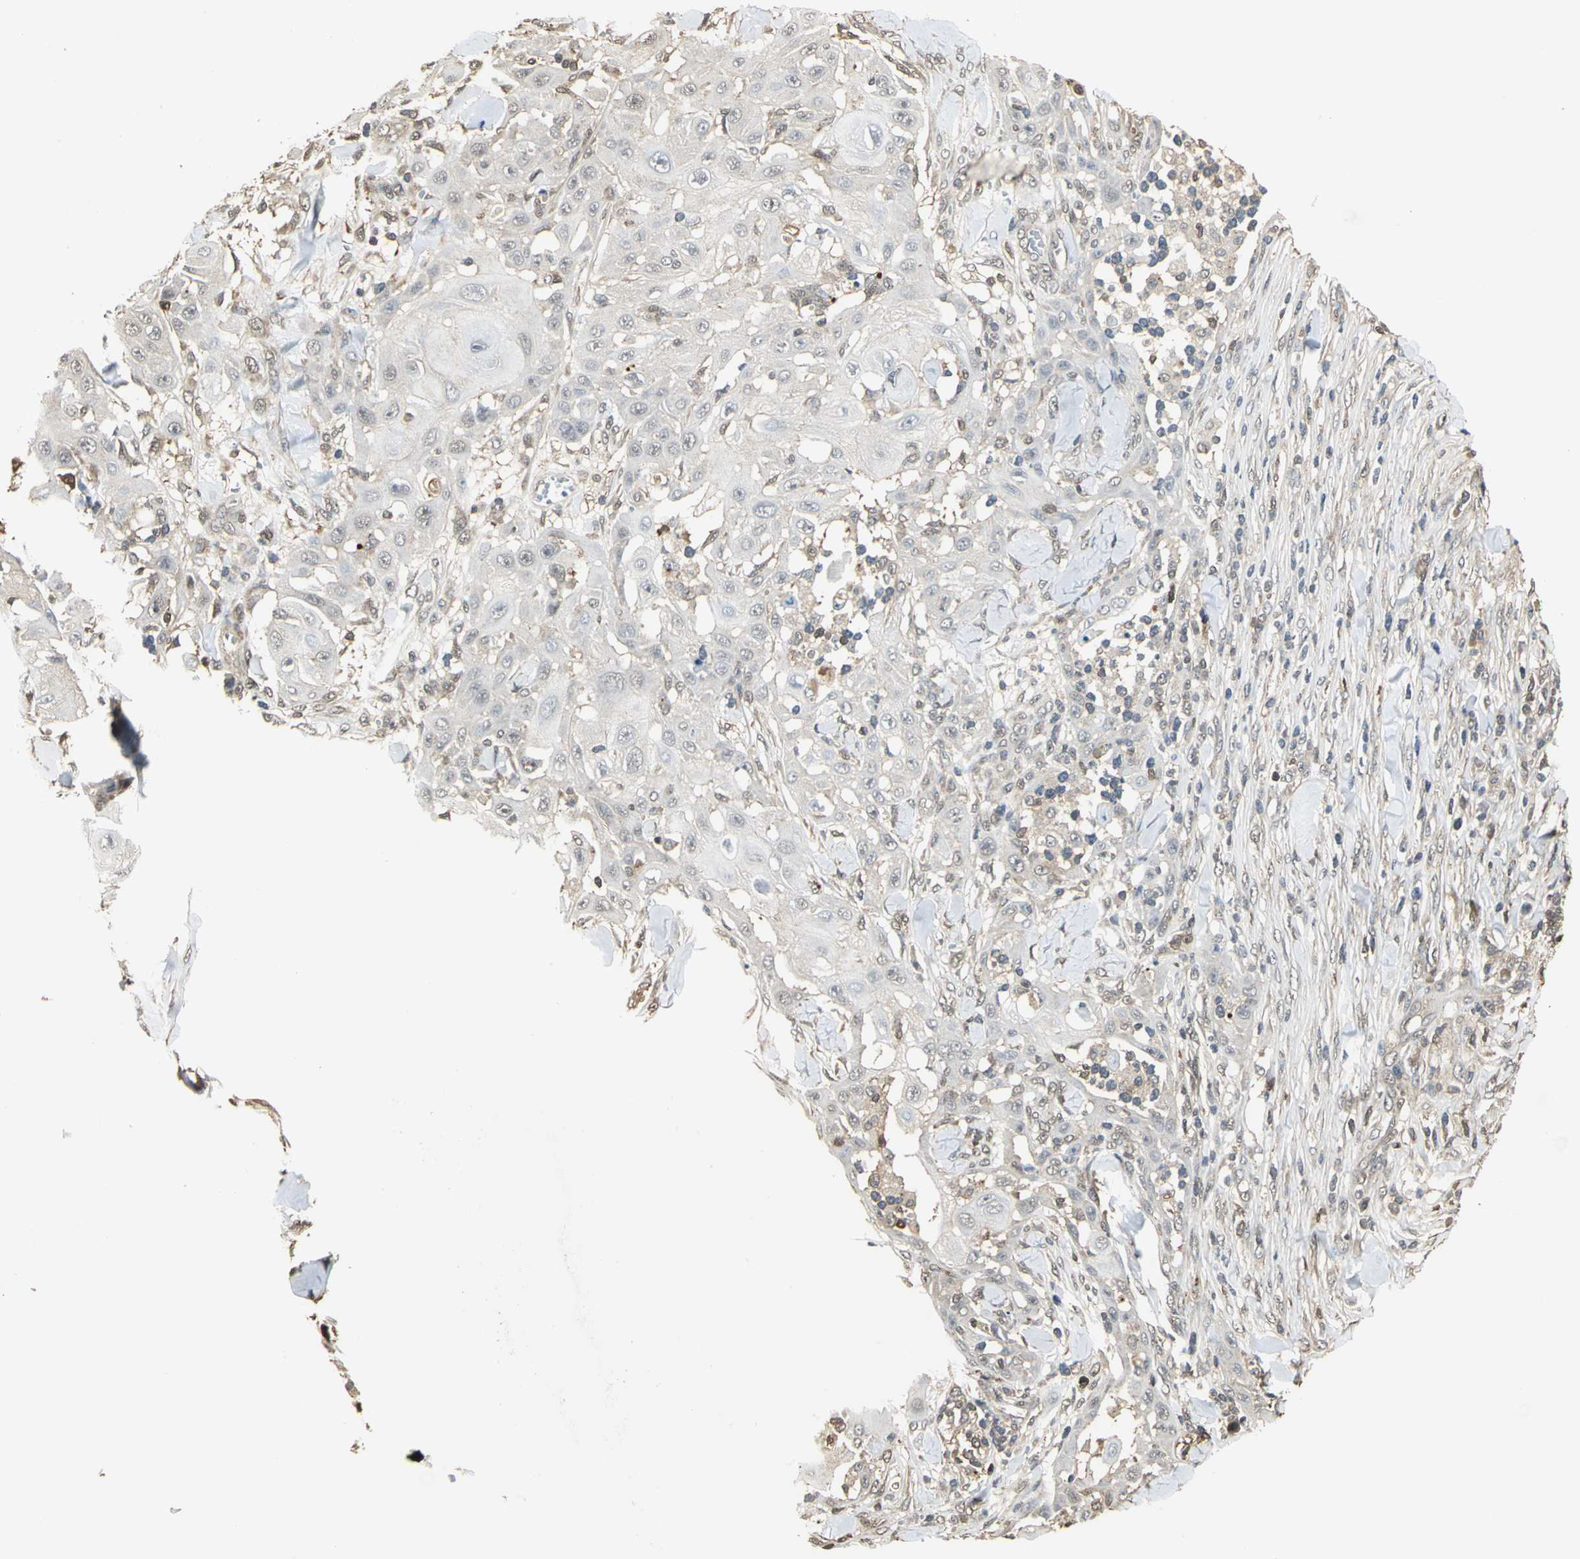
{"staining": {"intensity": "negative", "quantity": "none", "location": "none"}, "tissue": "skin cancer", "cell_type": "Tumor cells", "image_type": "cancer", "snomed": [{"axis": "morphology", "description": "Squamous cell carcinoma, NOS"}, {"axis": "topography", "description": "Skin"}], "caption": "Immunohistochemistry (IHC) histopathology image of neoplastic tissue: skin cancer stained with DAB shows no significant protein positivity in tumor cells. (Immunohistochemistry (IHC), brightfield microscopy, high magnification).", "gene": "PARK7", "patient": {"sex": "male", "age": 24}}